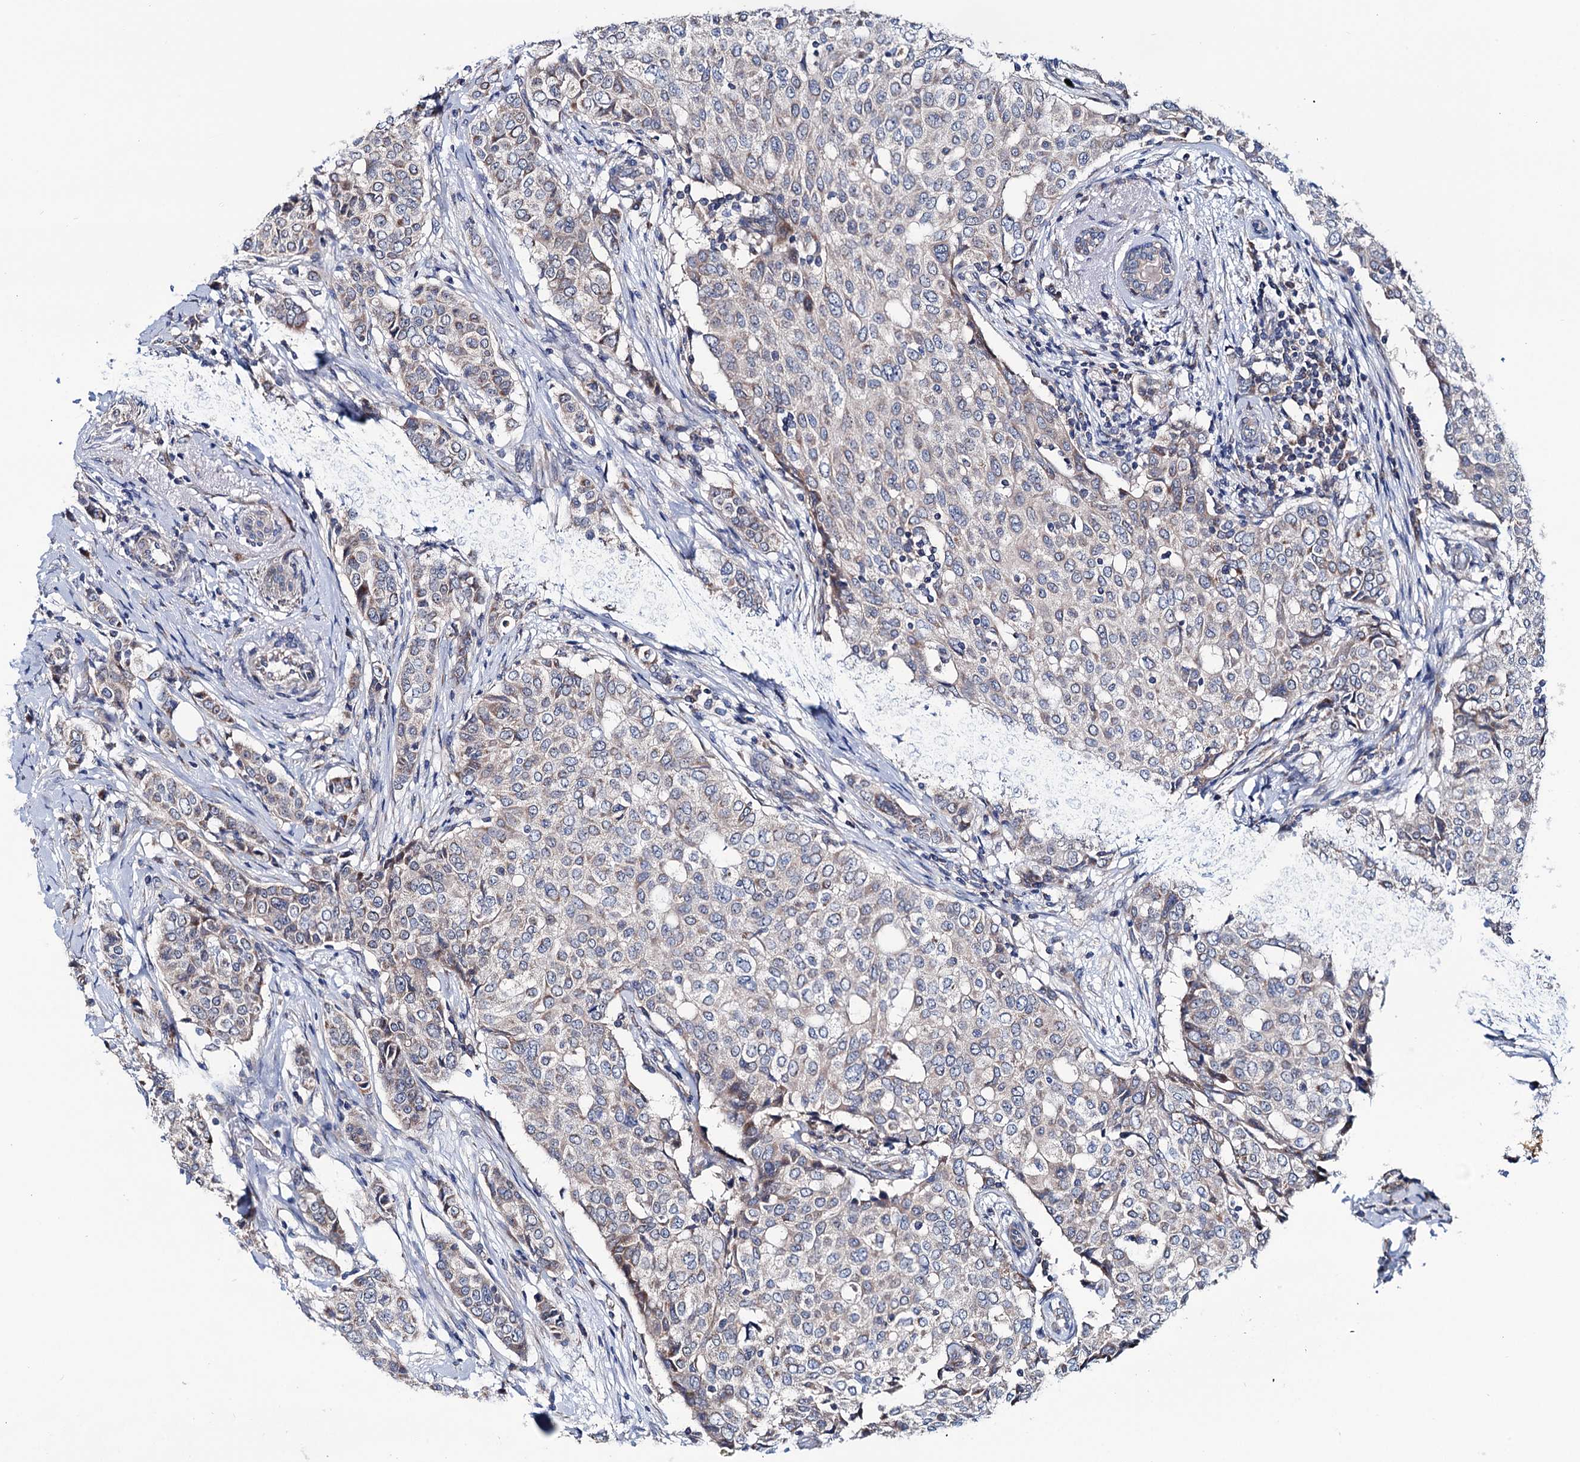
{"staining": {"intensity": "weak", "quantity": "<25%", "location": "cytoplasmic/membranous"}, "tissue": "breast cancer", "cell_type": "Tumor cells", "image_type": "cancer", "snomed": [{"axis": "morphology", "description": "Lobular carcinoma"}, {"axis": "topography", "description": "Breast"}], "caption": "DAB immunohistochemical staining of human lobular carcinoma (breast) reveals no significant expression in tumor cells.", "gene": "EYA4", "patient": {"sex": "female", "age": 51}}